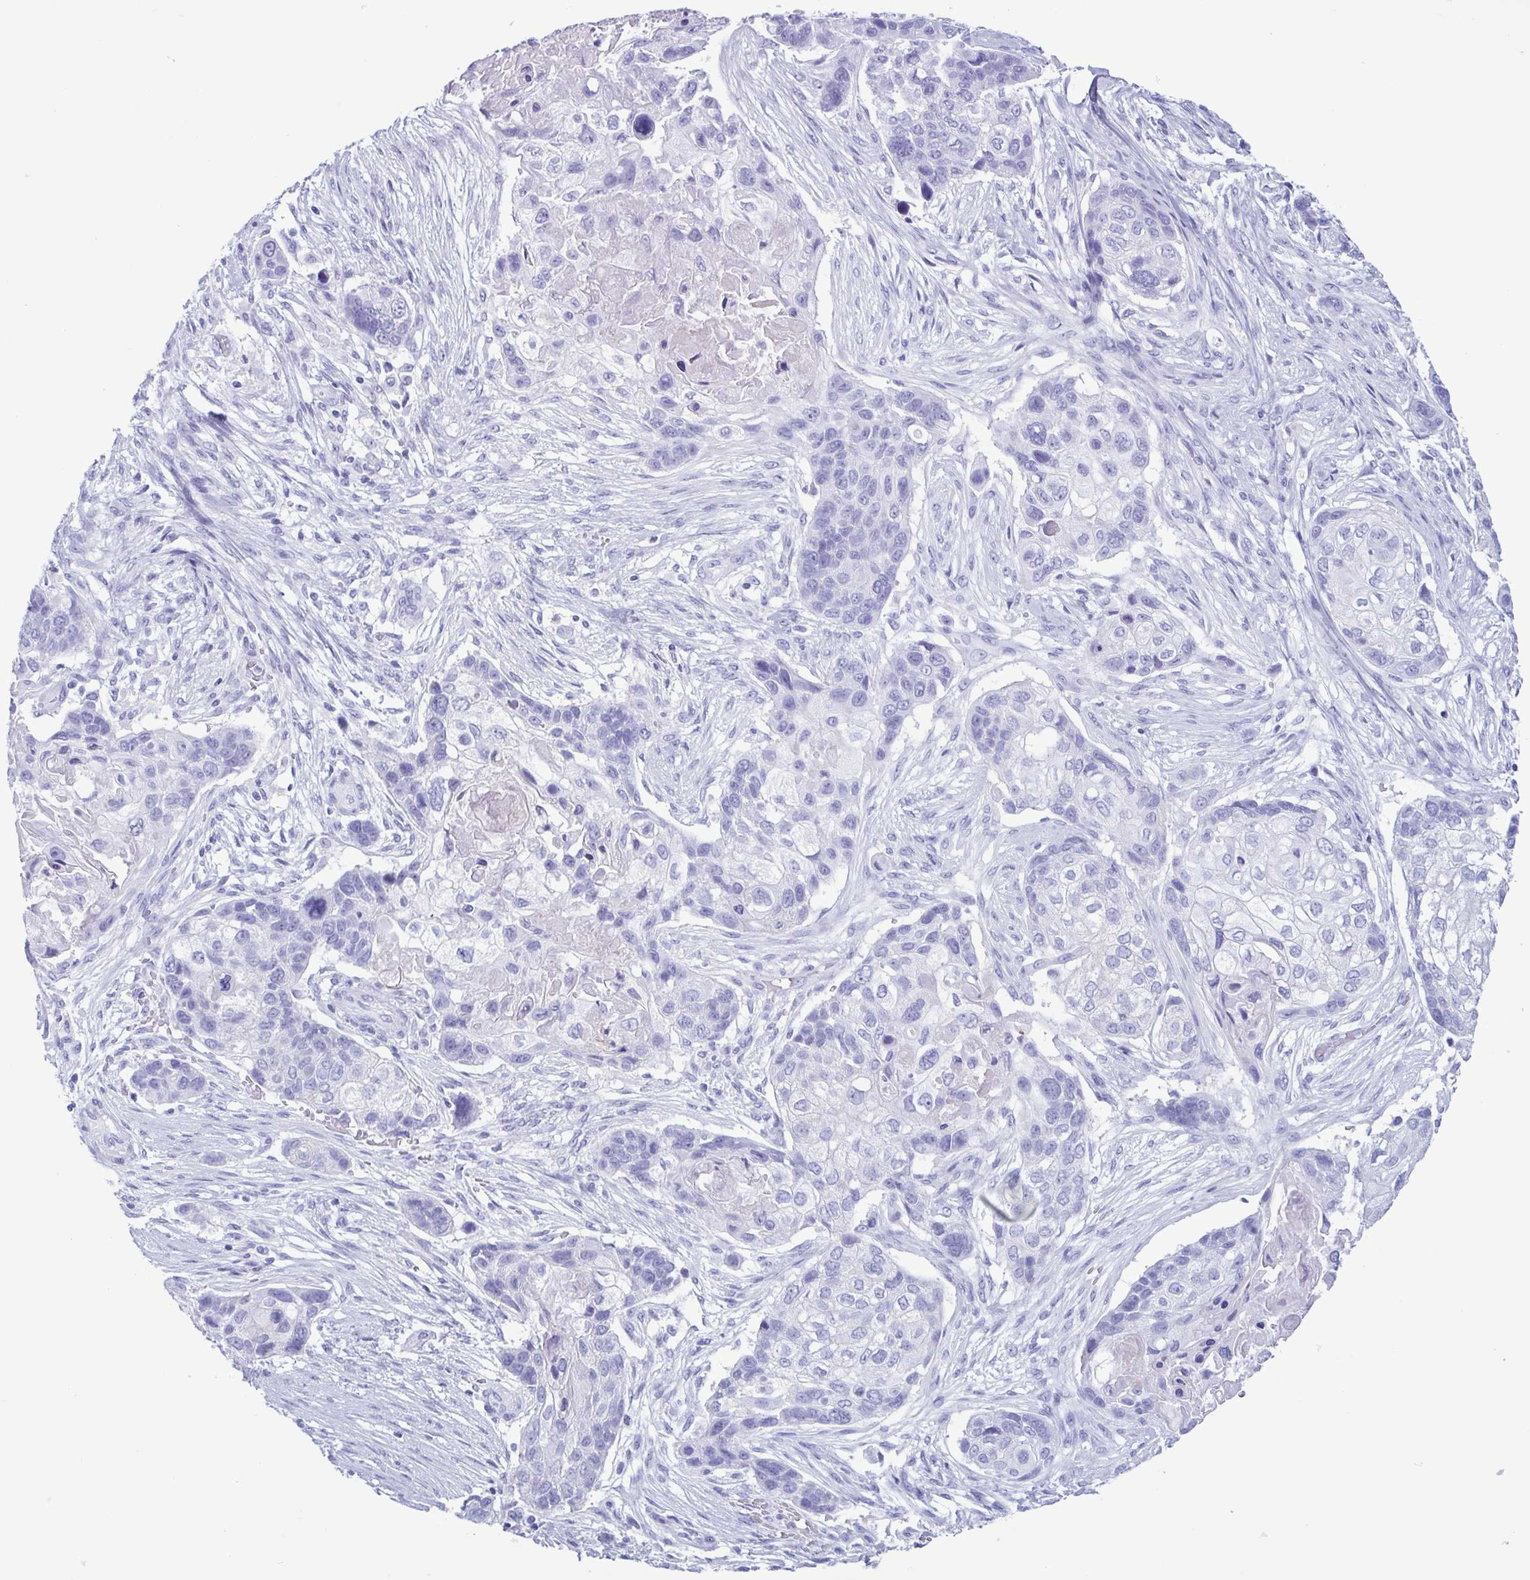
{"staining": {"intensity": "negative", "quantity": "none", "location": "none"}, "tissue": "lung cancer", "cell_type": "Tumor cells", "image_type": "cancer", "snomed": [{"axis": "morphology", "description": "Squamous cell carcinoma, NOS"}, {"axis": "topography", "description": "Lung"}], "caption": "This is an immunohistochemistry (IHC) histopathology image of lung squamous cell carcinoma. There is no positivity in tumor cells.", "gene": "LTF", "patient": {"sex": "male", "age": 69}}